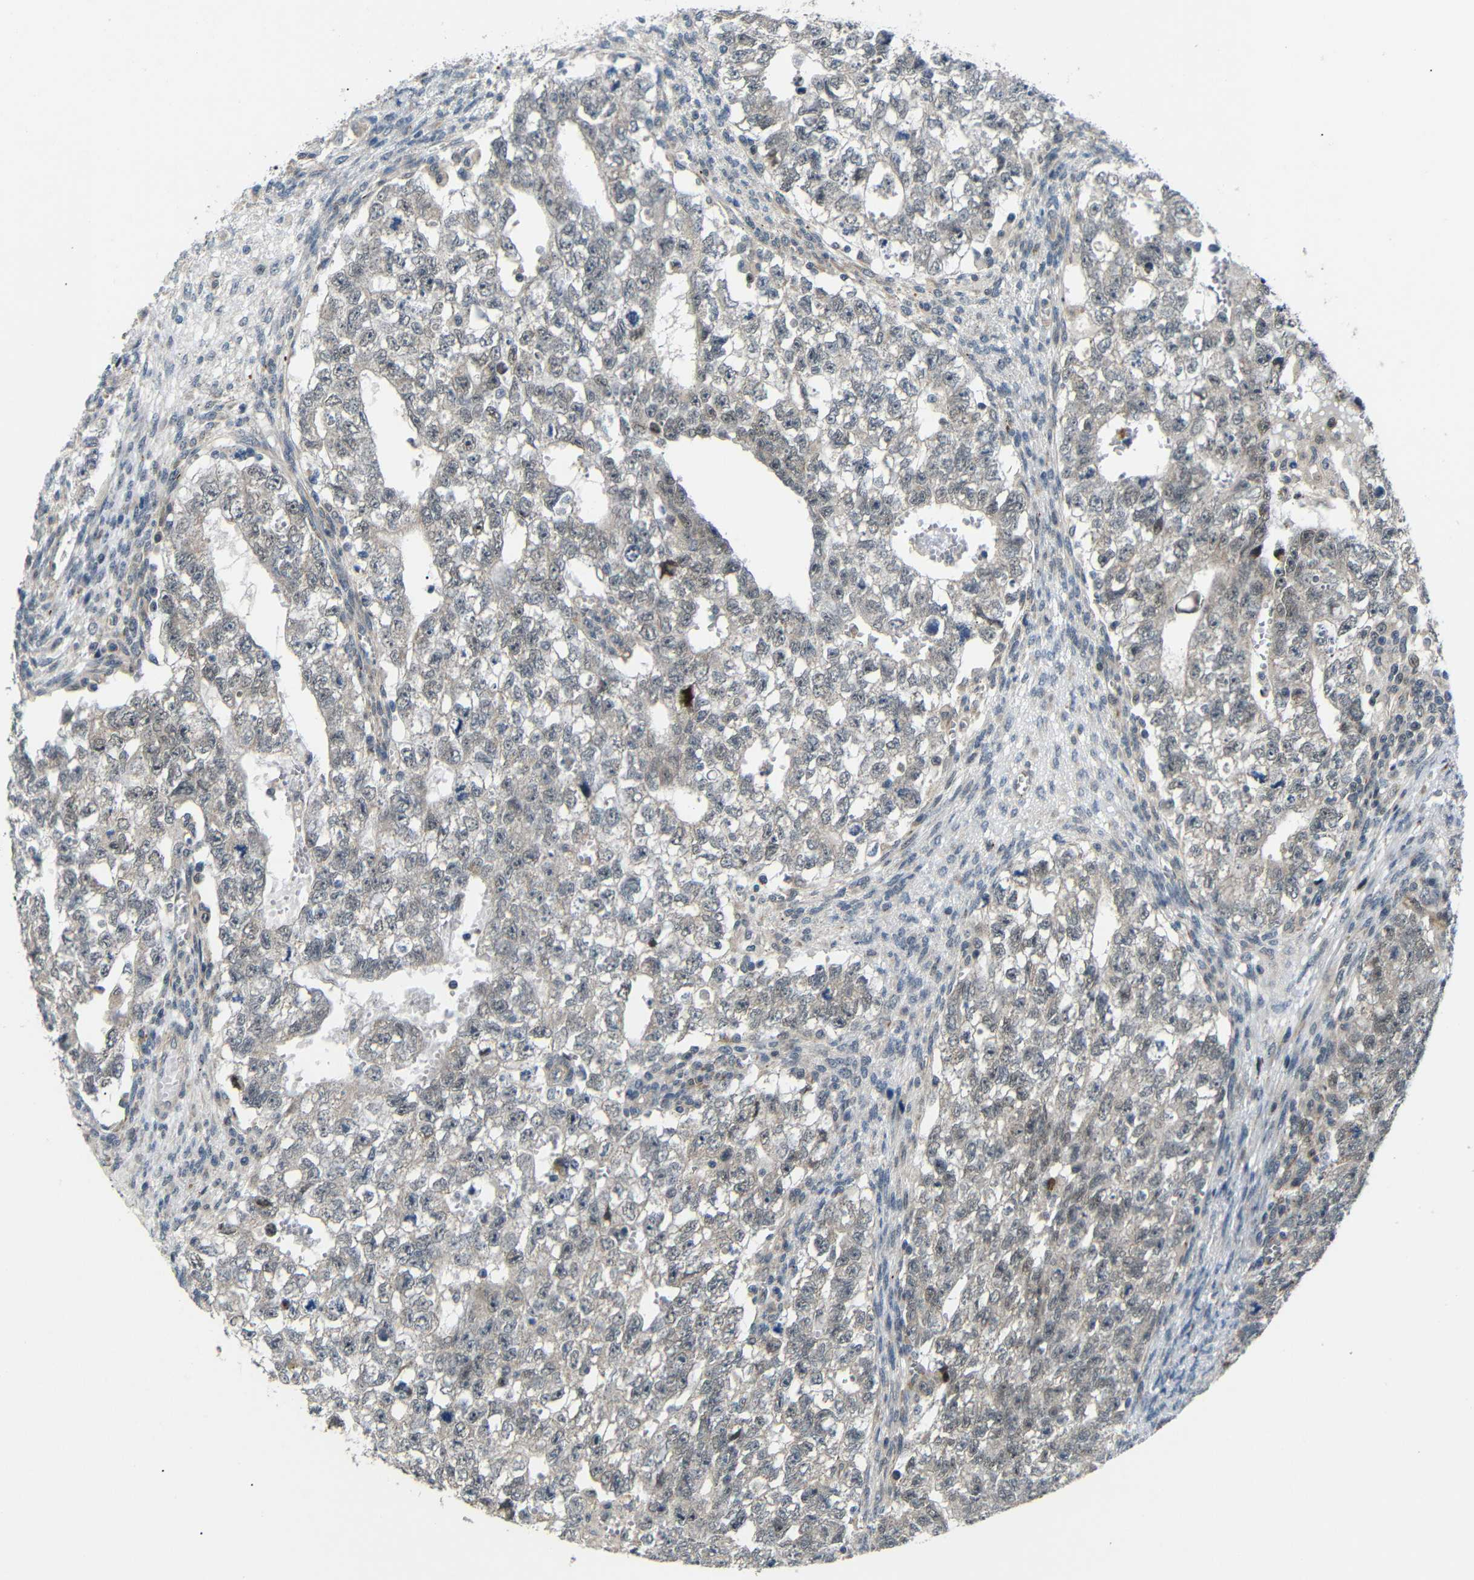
{"staining": {"intensity": "weak", "quantity": "<25%", "location": "cytoplasmic/membranous"}, "tissue": "testis cancer", "cell_type": "Tumor cells", "image_type": "cancer", "snomed": [{"axis": "morphology", "description": "Seminoma, NOS"}, {"axis": "morphology", "description": "Carcinoma, Embryonal, NOS"}, {"axis": "topography", "description": "Testis"}], "caption": "Image shows no protein staining in tumor cells of testis cancer (embryonal carcinoma) tissue.", "gene": "SYDE1", "patient": {"sex": "male", "age": 38}}